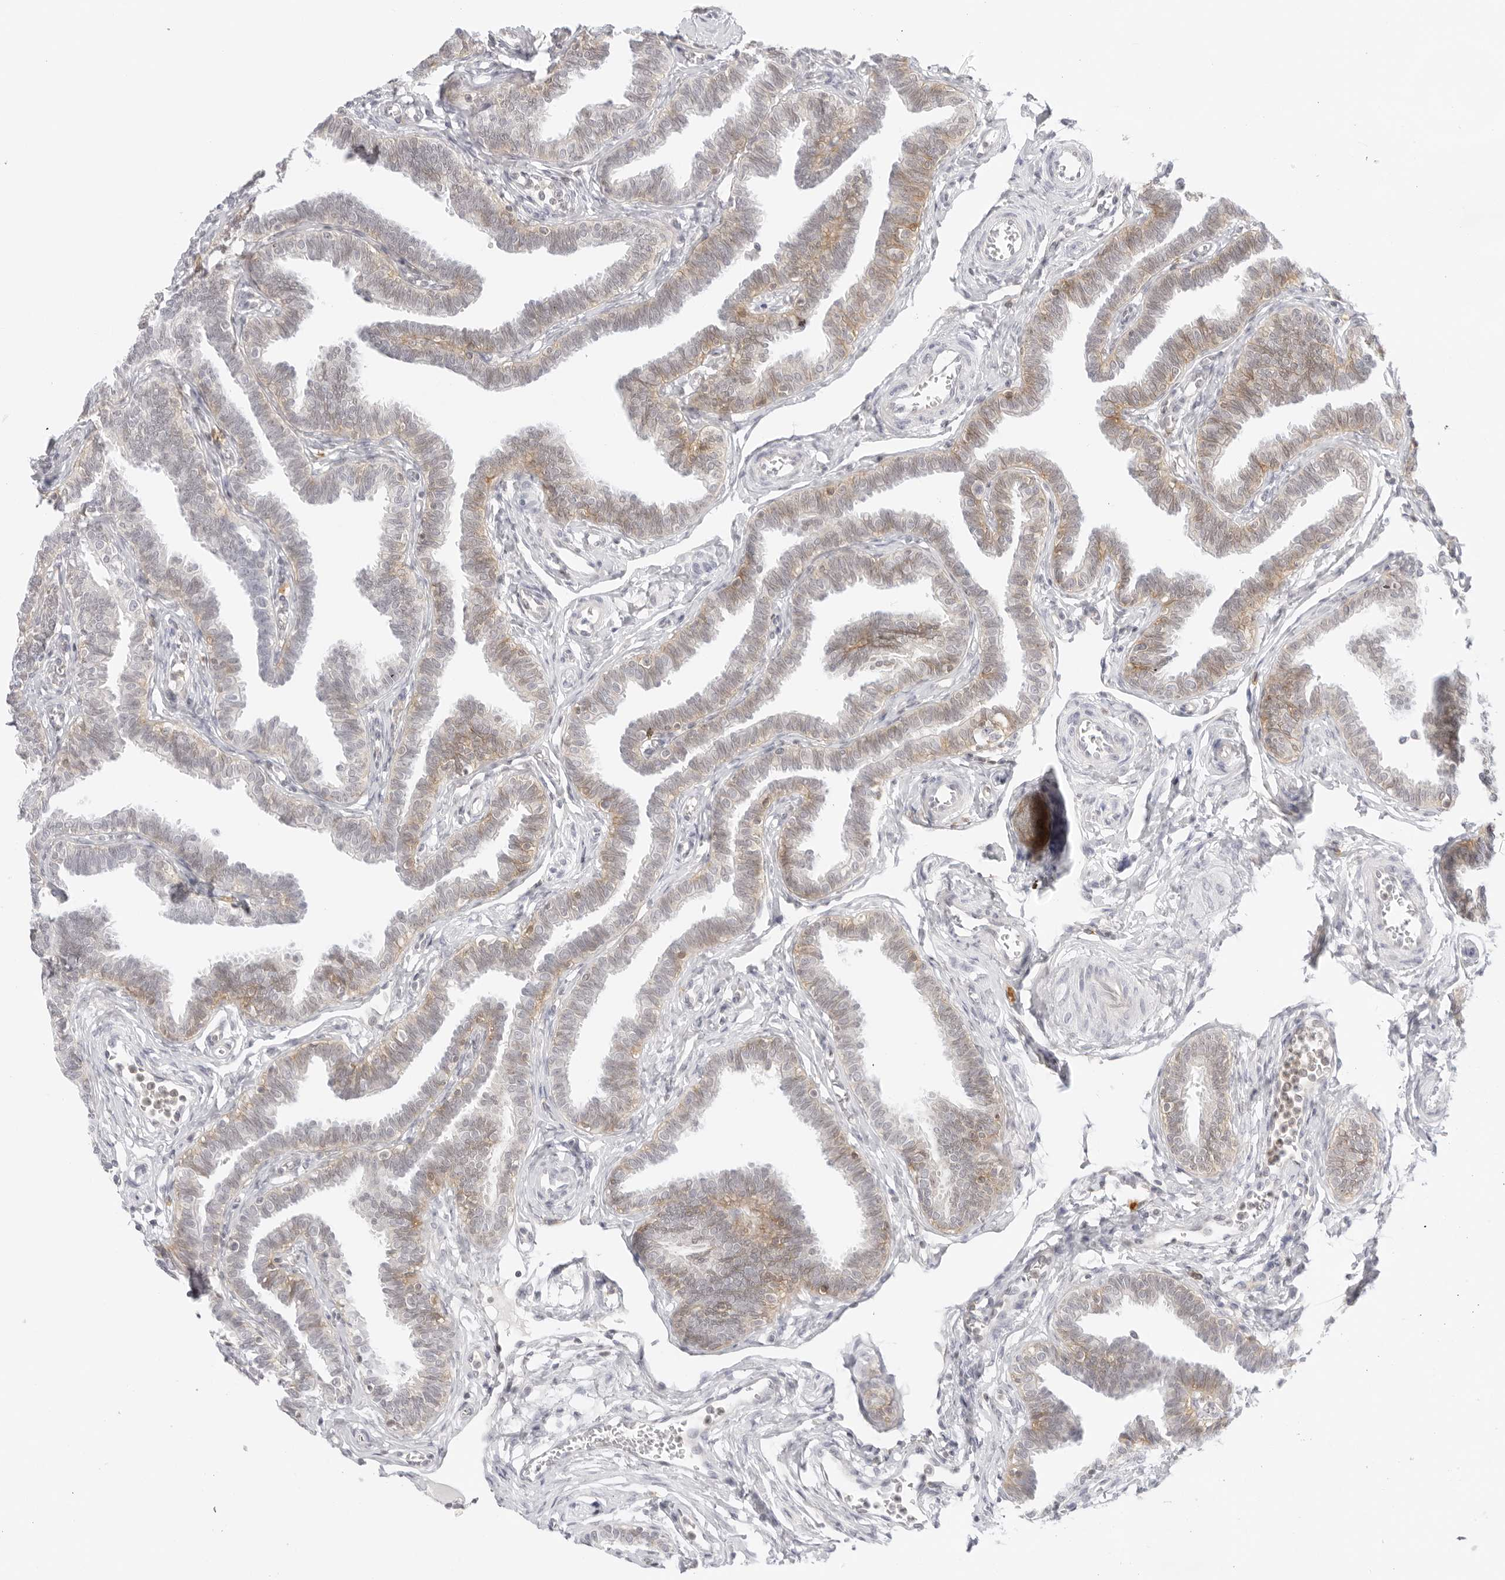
{"staining": {"intensity": "weak", "quantity": "<25%", "location": "cytoplasmic/membranous"}, "tissue": "fallopian tube", "cell_type": "Glandular cells", "image_type": "normal", "snomed": [{"axis": "morphology", "description": "Normal tissue, NOS"}, {"axis": "topography", "description": "Fallopian tube"}, {"axis": "topography", "description": "Ovary"}], "caption": "Photomicrograph shows no protein expression in glandular cells of unremarkable fallopian tube.", "gene": "TNFRSF14", "patient": {"sex": "female", "age": 23}}